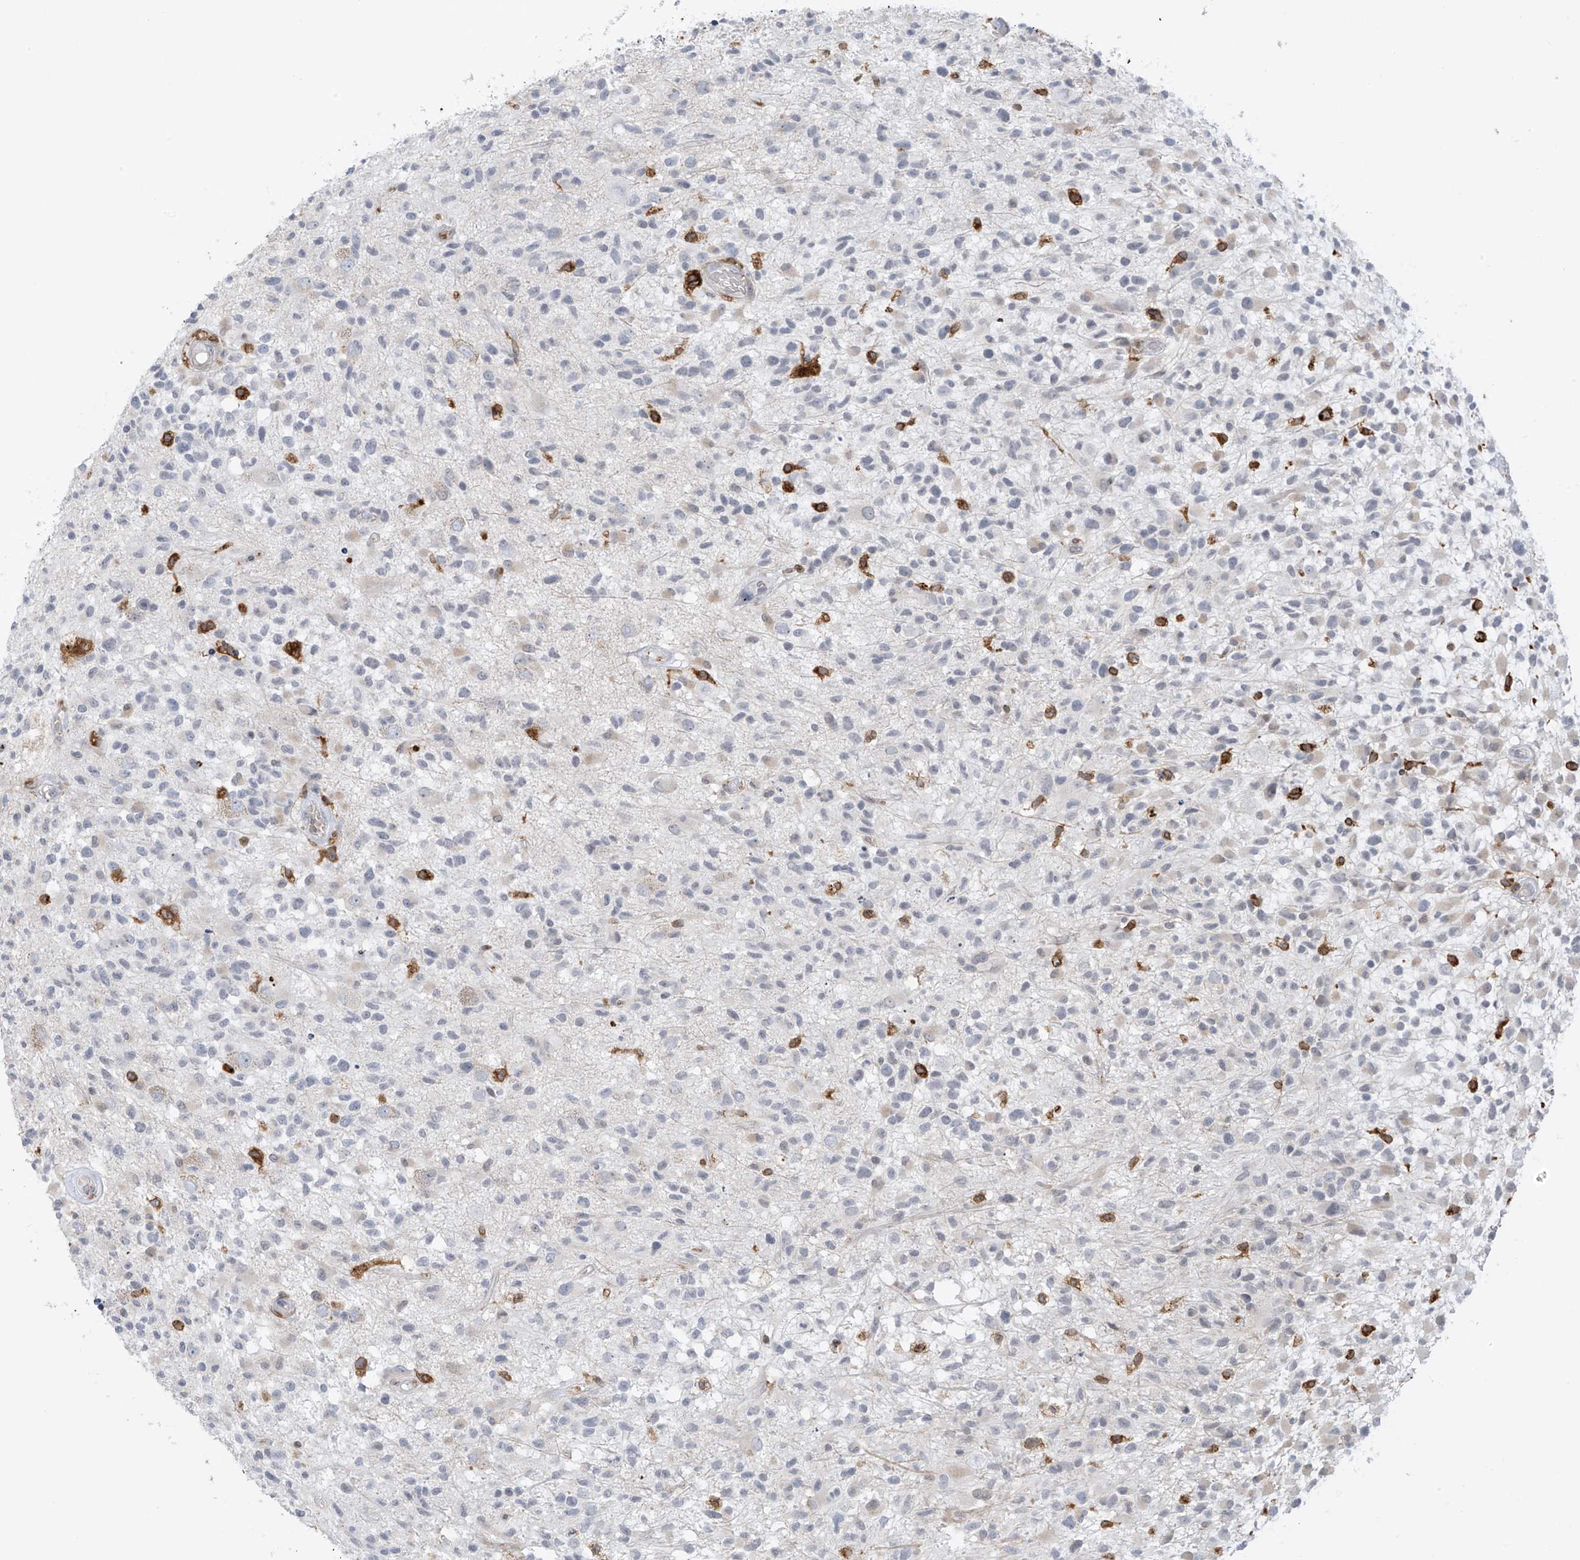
{"staining": {"intensity": "negative", "quantity": "none", "location": "none"}, "tissue": "glioma", "cell_type": "Tumor cells", "image_type": "cancer", "snomed": [{"axis": "morphology", "description": "Glioma, malignant, High grade"}, {"axis": "morphology", "description": "Glioblastoma, NOS"}, {"axis": "topography", "description": "Brain"}], "caption": "Tumor cells show no significant protein positivity in glioma. (IHC, brightfield microscopy, high magnification).", "gene": "TBXAS1", "patient": {"sex": "male", "age": 60}}